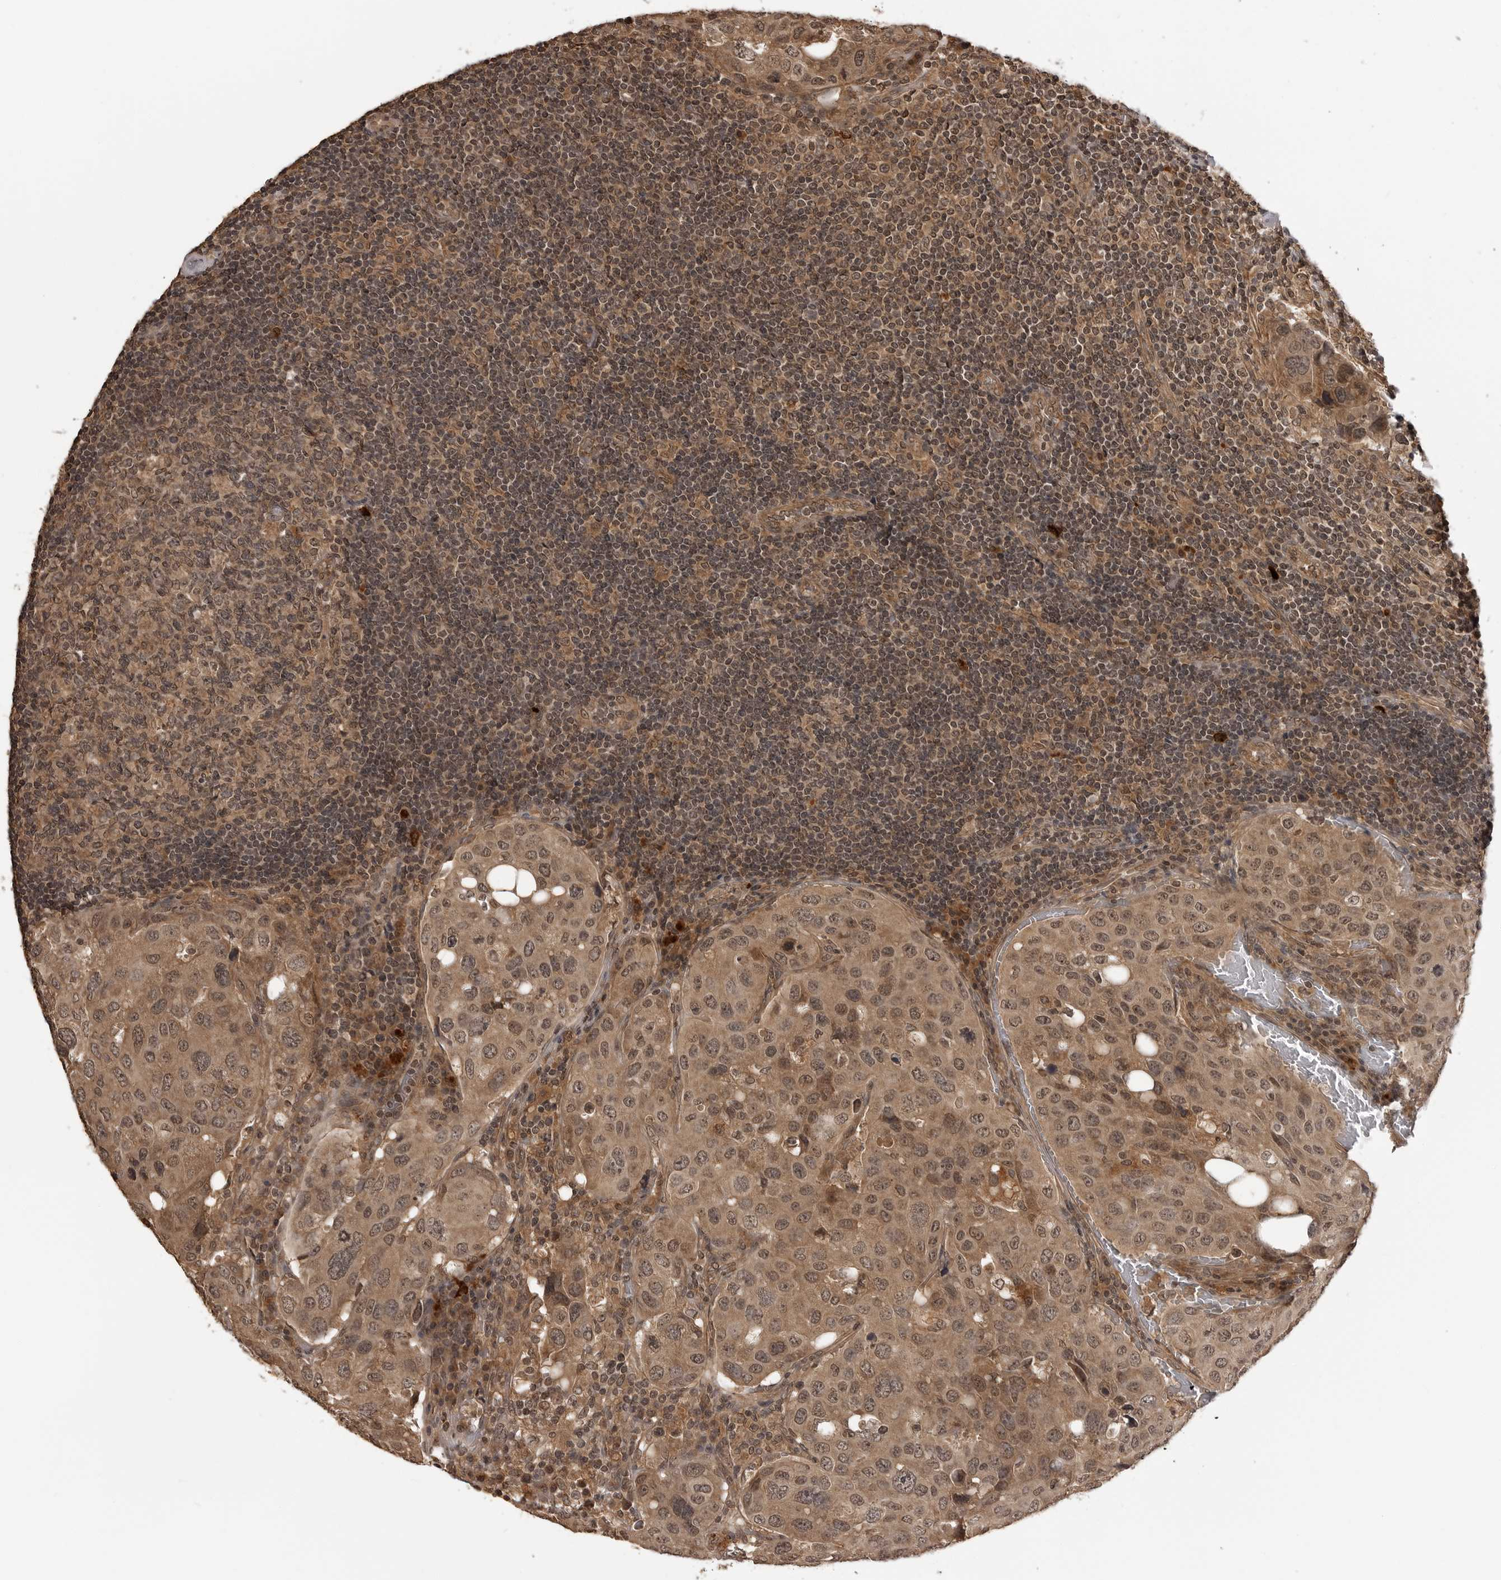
{"staining": {"intensity": "moderate", "quantity": ">75%", "location": "cytoplasmic/membranous,nuclear"}, "tissue": "urothelial cancer", "cell_type": "Tumor cells", "image_type": "cancer", "snomed": [{"axis": "morphology", "description": "Urothelial carcinoma, High grade"}, {"axis": "topography", "description": "Lymph node"}, {"axis": "topography", "description": "Urinary bladder"}], "caption": "High-magnification brightfield microscopy of urothelial carcinoma (high-grade) stained with DAB (brown) and counterstained with hematoxylin (blue). tumor cells exhibit moderate cytoplasmic/membranous and nuclear positivity is identified in about>75% of cells.", "gene": "IL24", "patient": {"sex": "male", "age": 51}}